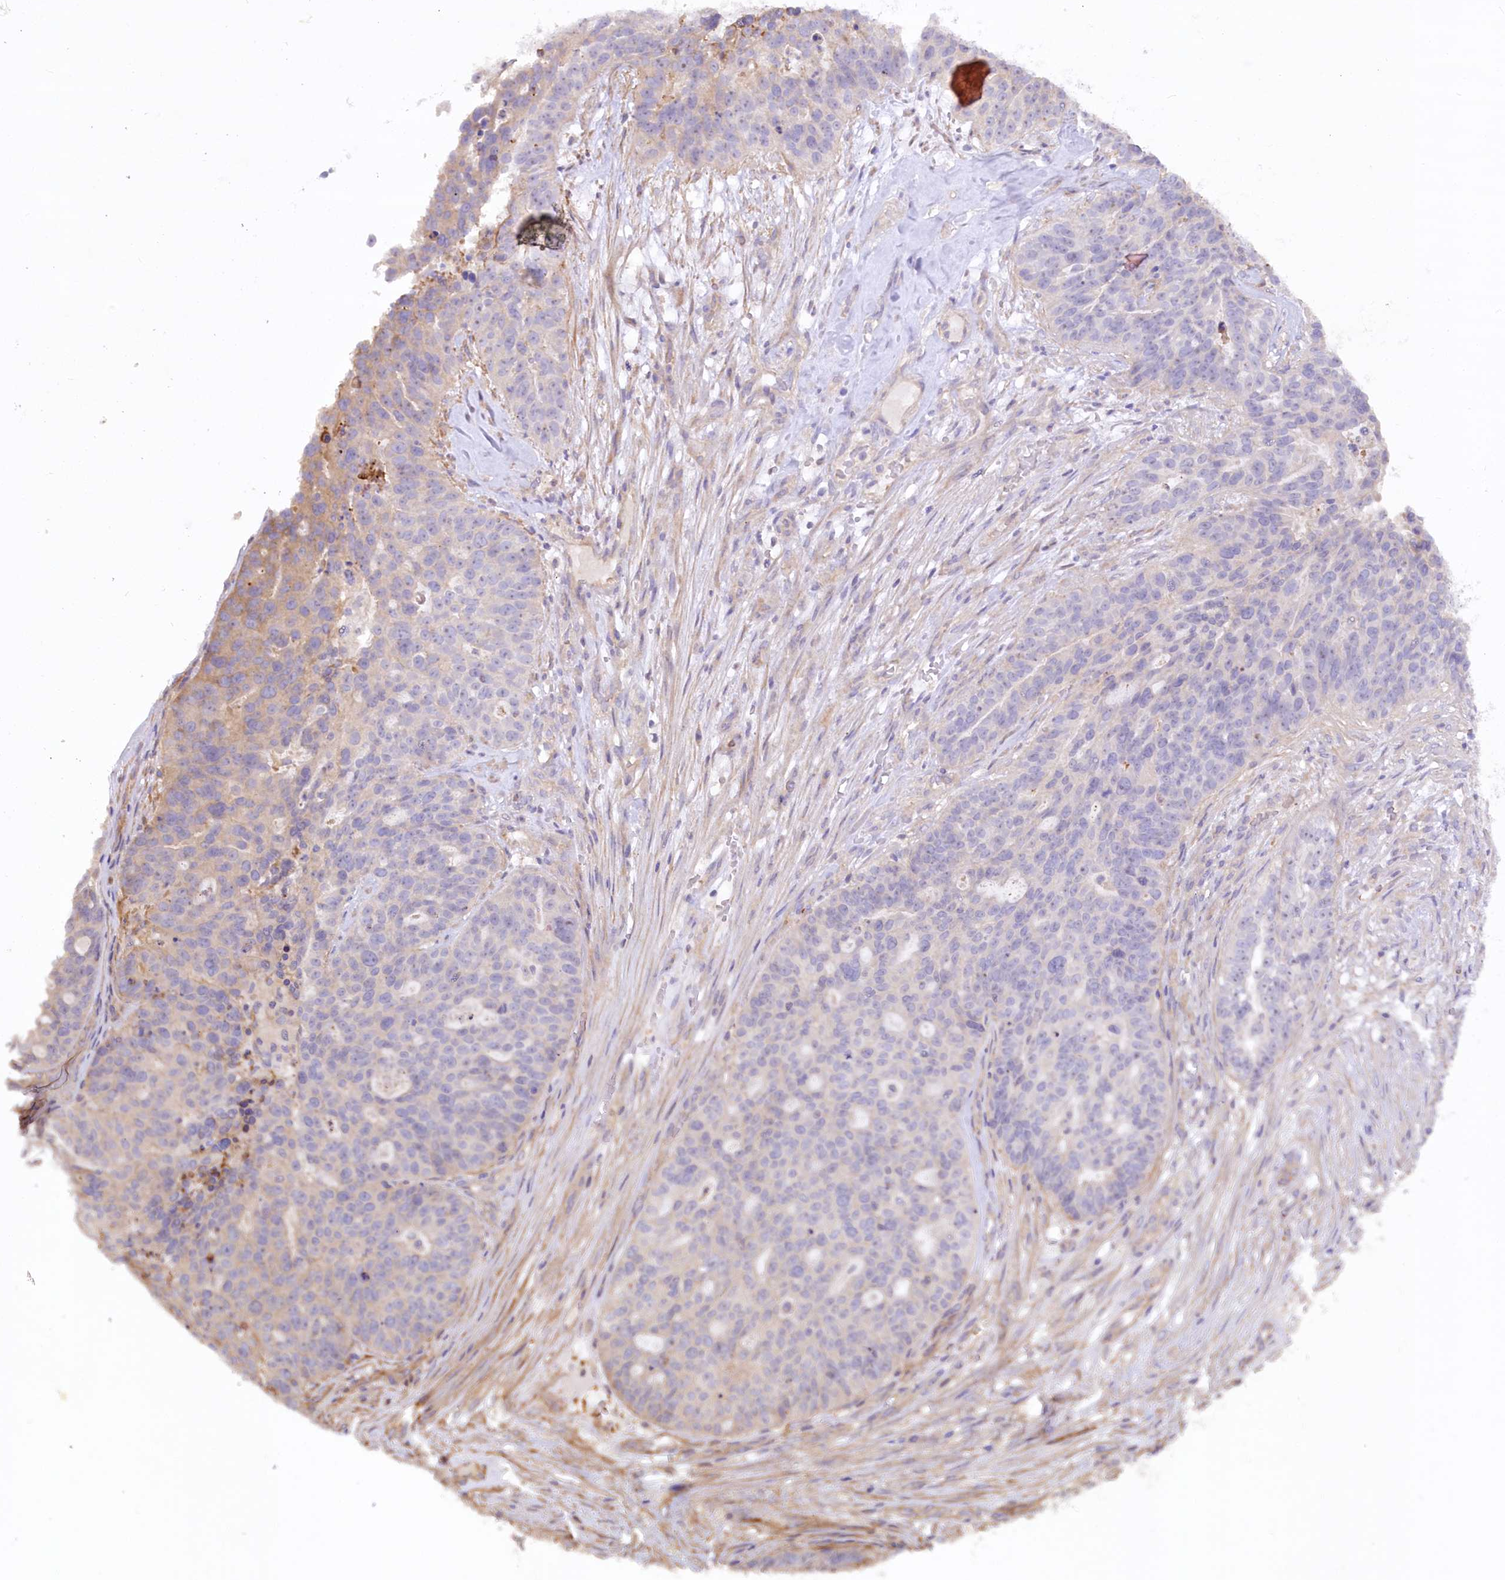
{"staining": {"intensity": "weak", "quantity": "<25%", "location": "cytoplasmic/membranous"}, "tissue": "ovarian cancer", "cell_type": "Tumor cells", "image_type": "cancer", "snomed": [{"axis": "morphology", "description": "Cystadenocarcinoma, serous, NOS"}, {"axis": "topography", "description": "Ovary"}], "caption": "This is an immunohistochemistry (IHC) photomicrograph of human ovarian cancer (serous cystadenocarcinoma). There is no expression in tumor cells.", "gene": "WDR36", "patient": {"sex": "female", "age": 59}}